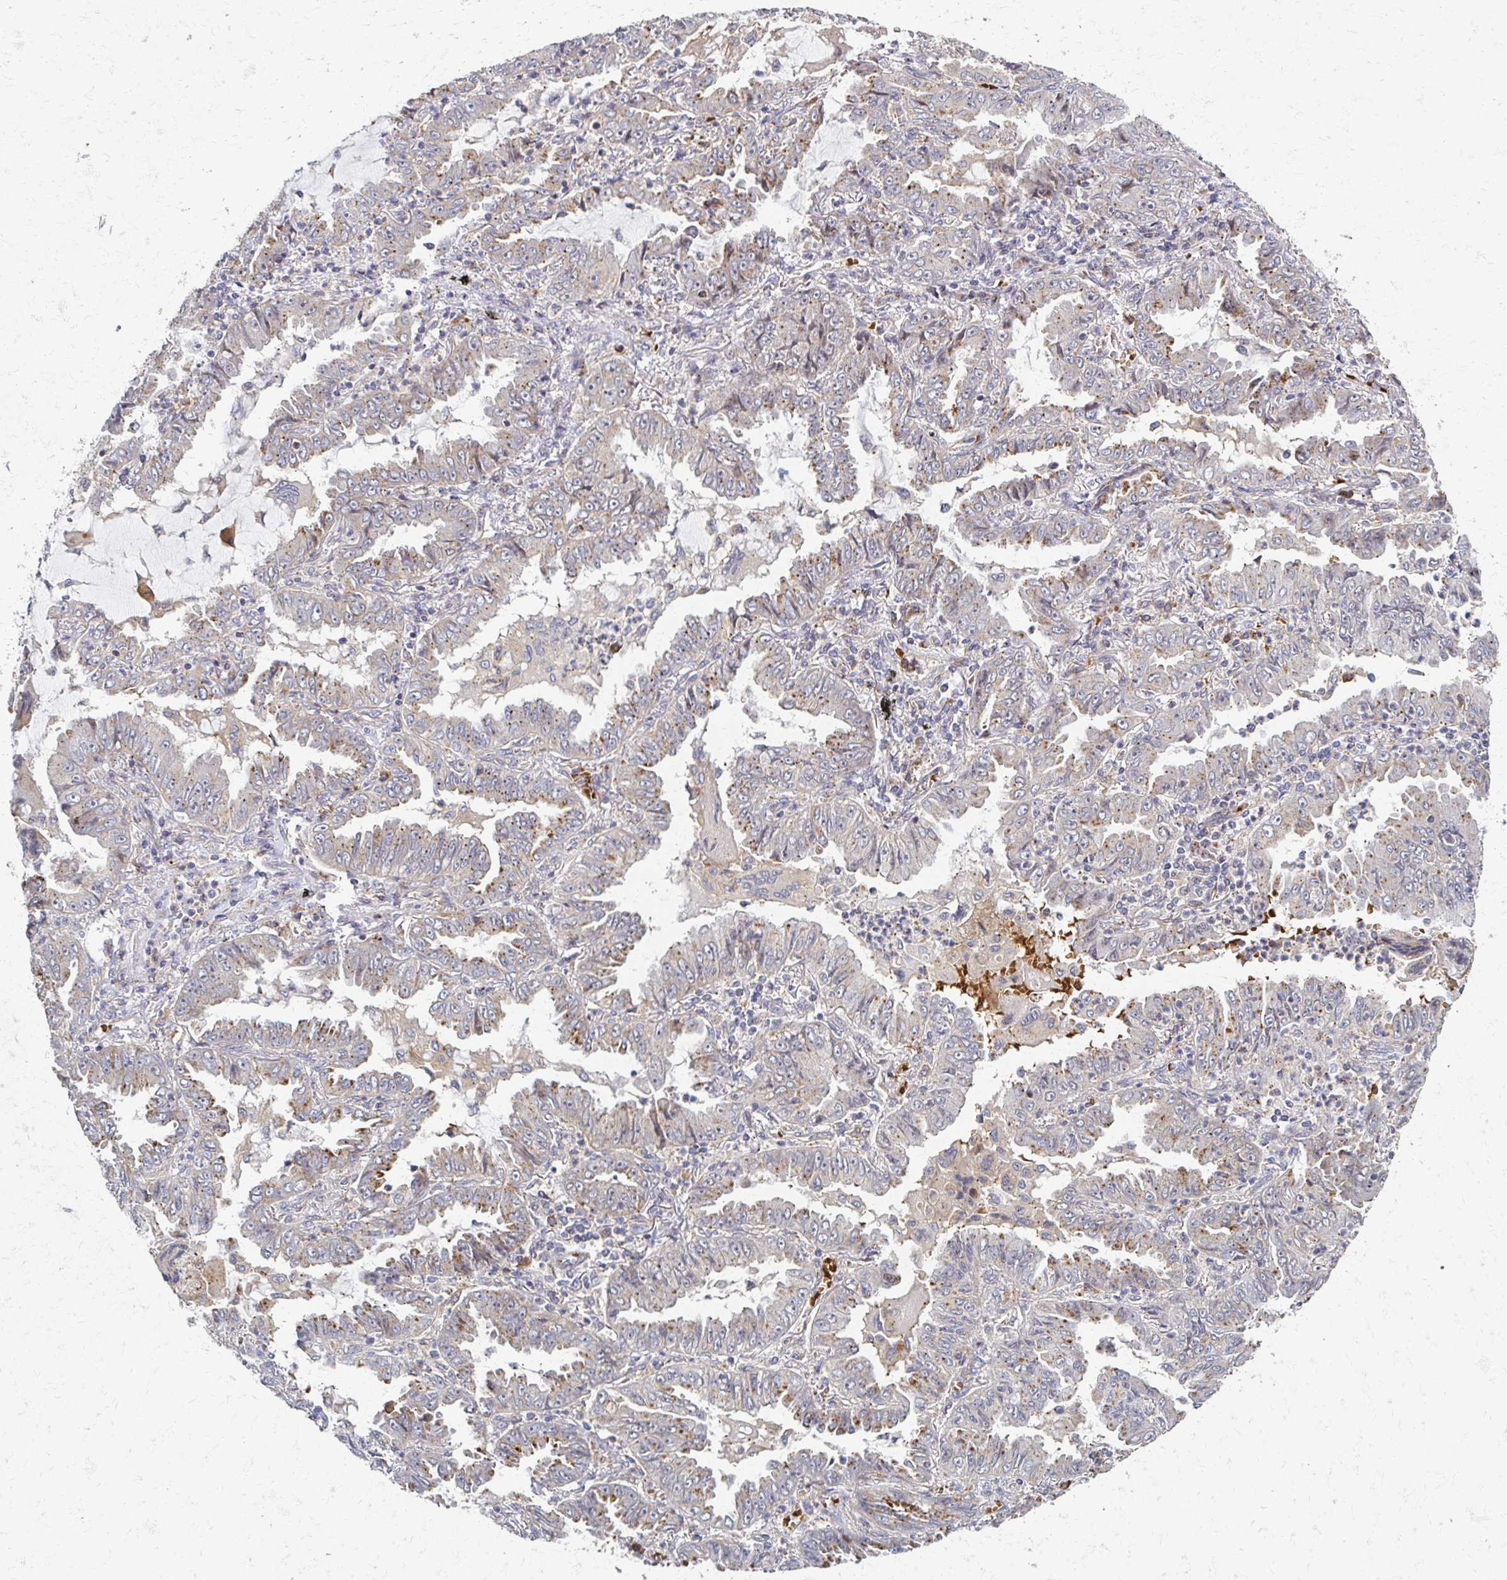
{"staining": {"intensity": "moderate", "quantity": "<25%", "location": "cytoplasmic/membranous"}, "tissue": "lung cancer", "cell_type": "Tumor cells", "image_type": "cancer", "snomed": [{"axis": "morphology", "description": "Adenocarcinoma, NOS"}, {"axis": "topography", "description": "Lung"}], "caption": "Moderate cytoplasmic/membranous staining is appreciated in about <25% of tumor cells in adenocarcinoma (lung). Using DAB (3,3'-diaminobenzidine) (brown) and hematoxylin (blue) stains, captured at high magnification using brightfield microscopy.", "gene": "SKA2", "patient": {"sex": "female", "age": 52}}